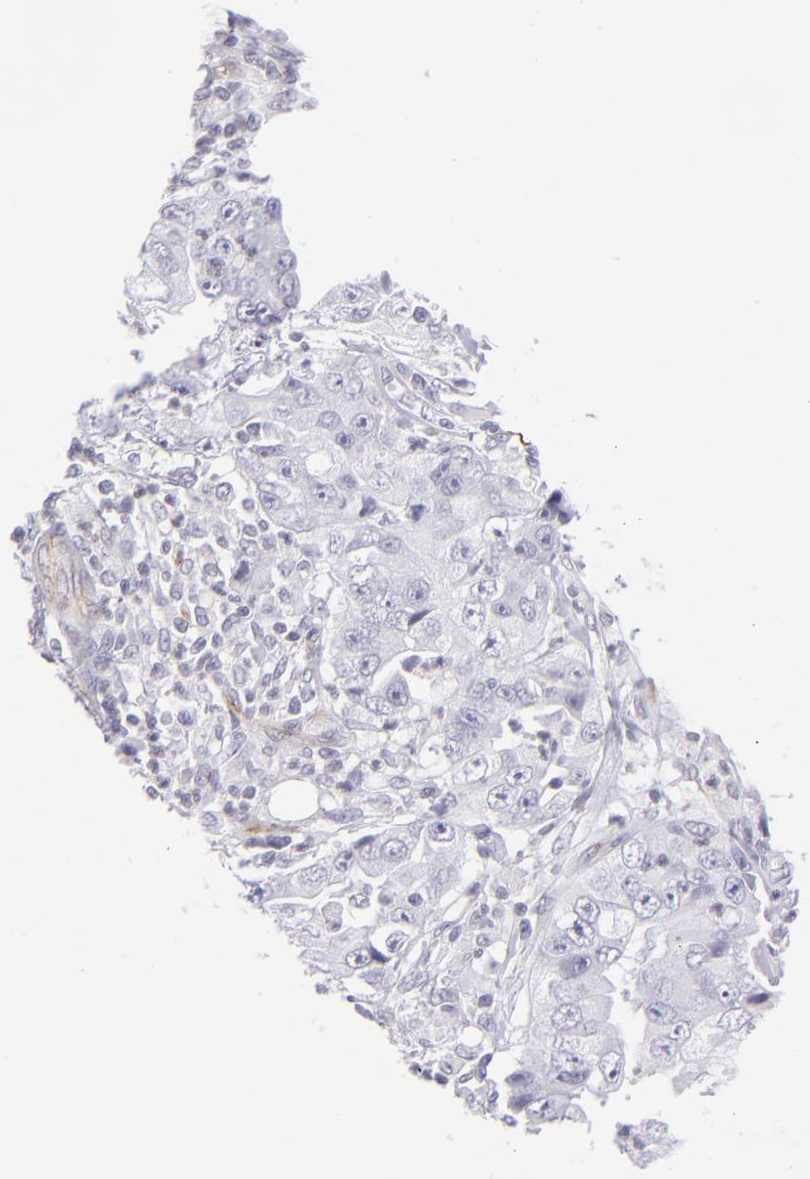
{"staining": {"intensity": "negative", "quantity": "none", "location": "none"}, "tissue": "lung cancer", "cell_type": "Tumor cells", "image_type": "cancer", "snomed": [{"axis": "morphology", "description": "Squamous cell carcinoma, NOS"}, {"axis": "topography", "description": "Lung"}], "caption": "Lung cancer stained for a protein using IHC shows no expression tumor cells.", "gene": "THBD", "patient": {"sex": "male", "age": 64}}